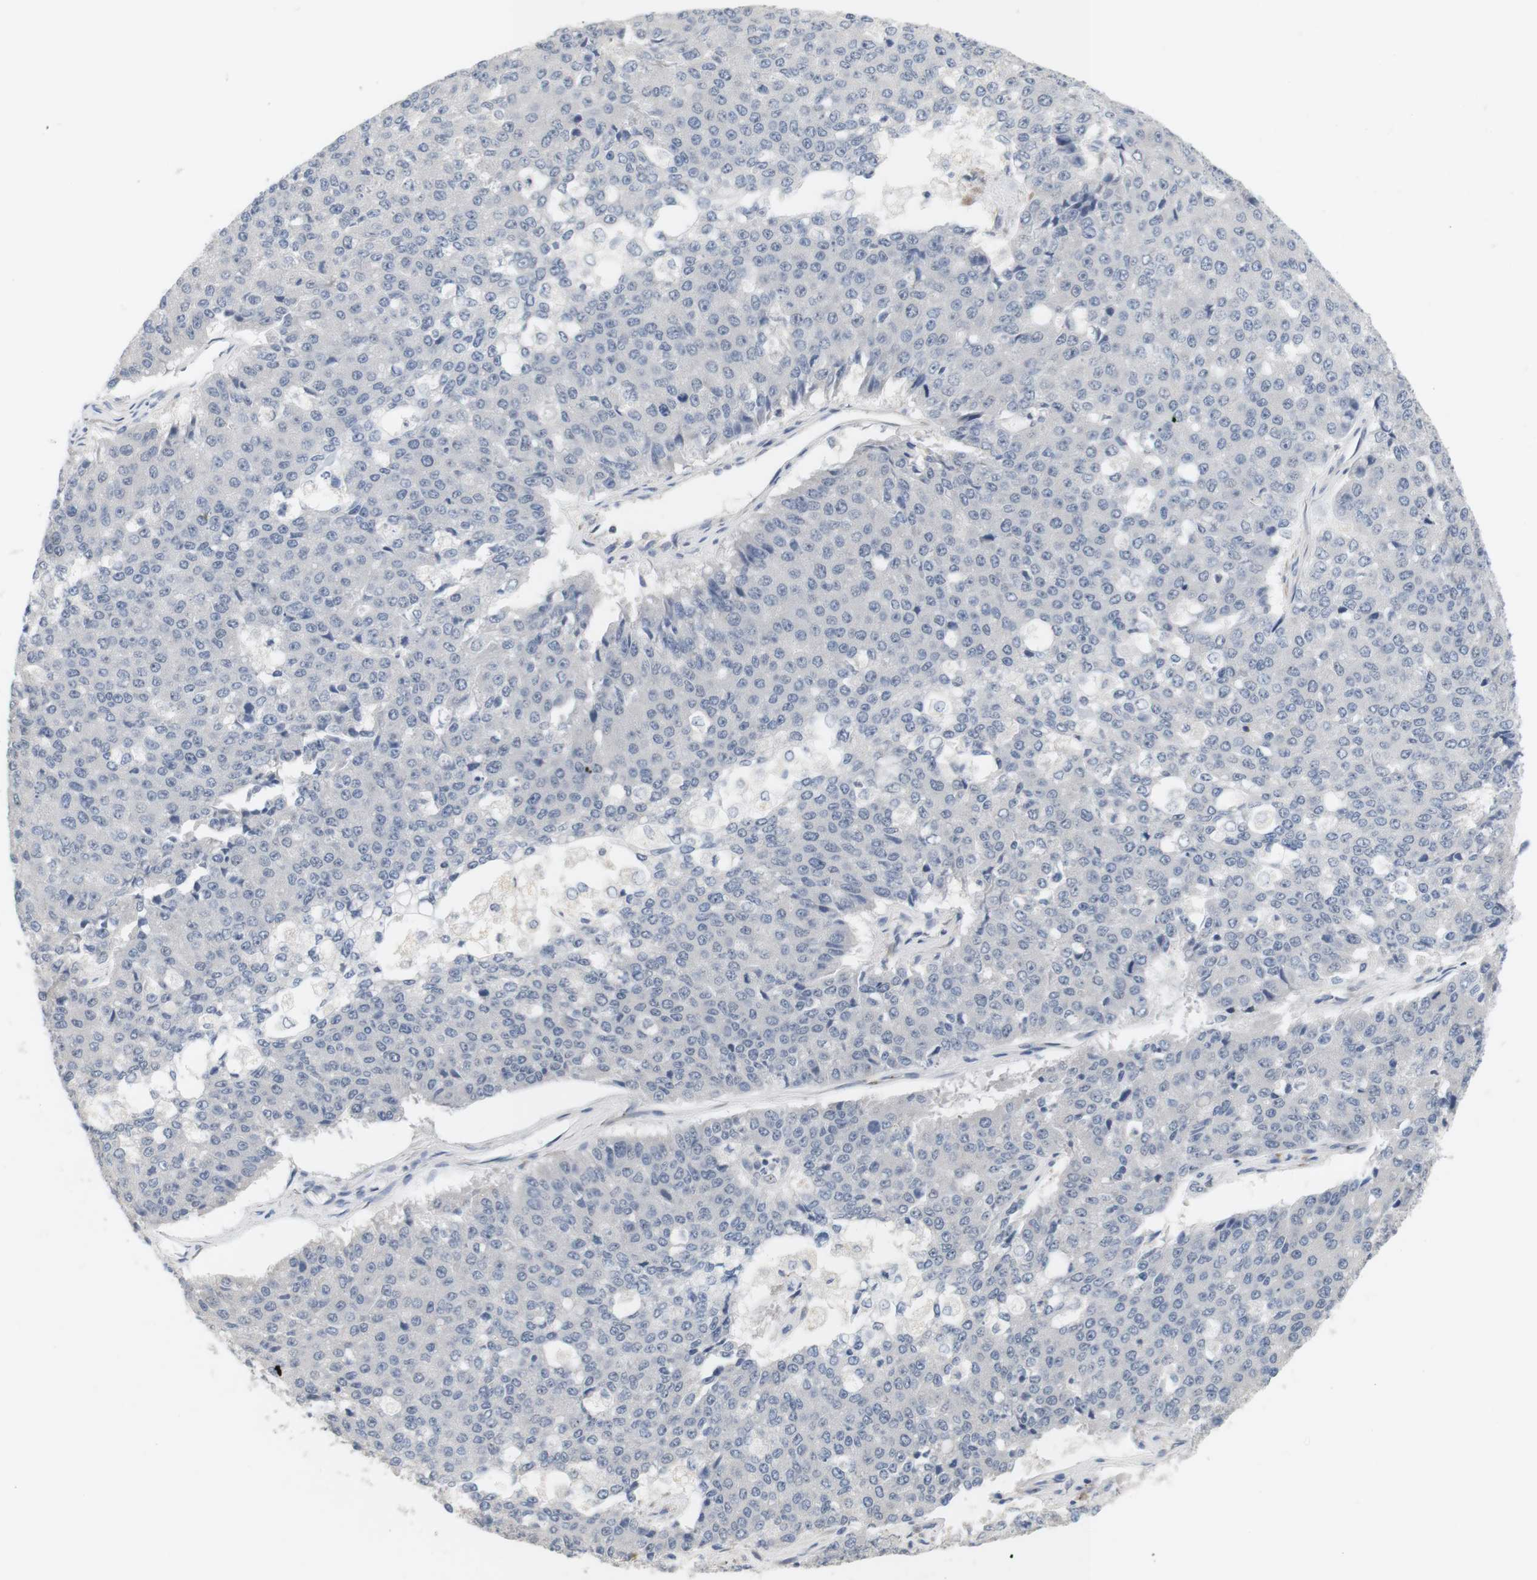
{"staining": {"intensity": "negative", "quantity": "none", "location": "none"}, "tissue": "pancreatic cancer", "cell_type": "Tumor cells", "image_type": "cancer", "snomed": [{"axis": "morphology", "description": "Adenocarcinoma, NOS"}, {"axis": "topography", "description": "Pancreas"}], "caption": "Pancreatic cancer stained for a protein using IHC displays no positivity tumor cells.", "gene": "OSR1", "patient": {"sex": "male", "age": 50}}